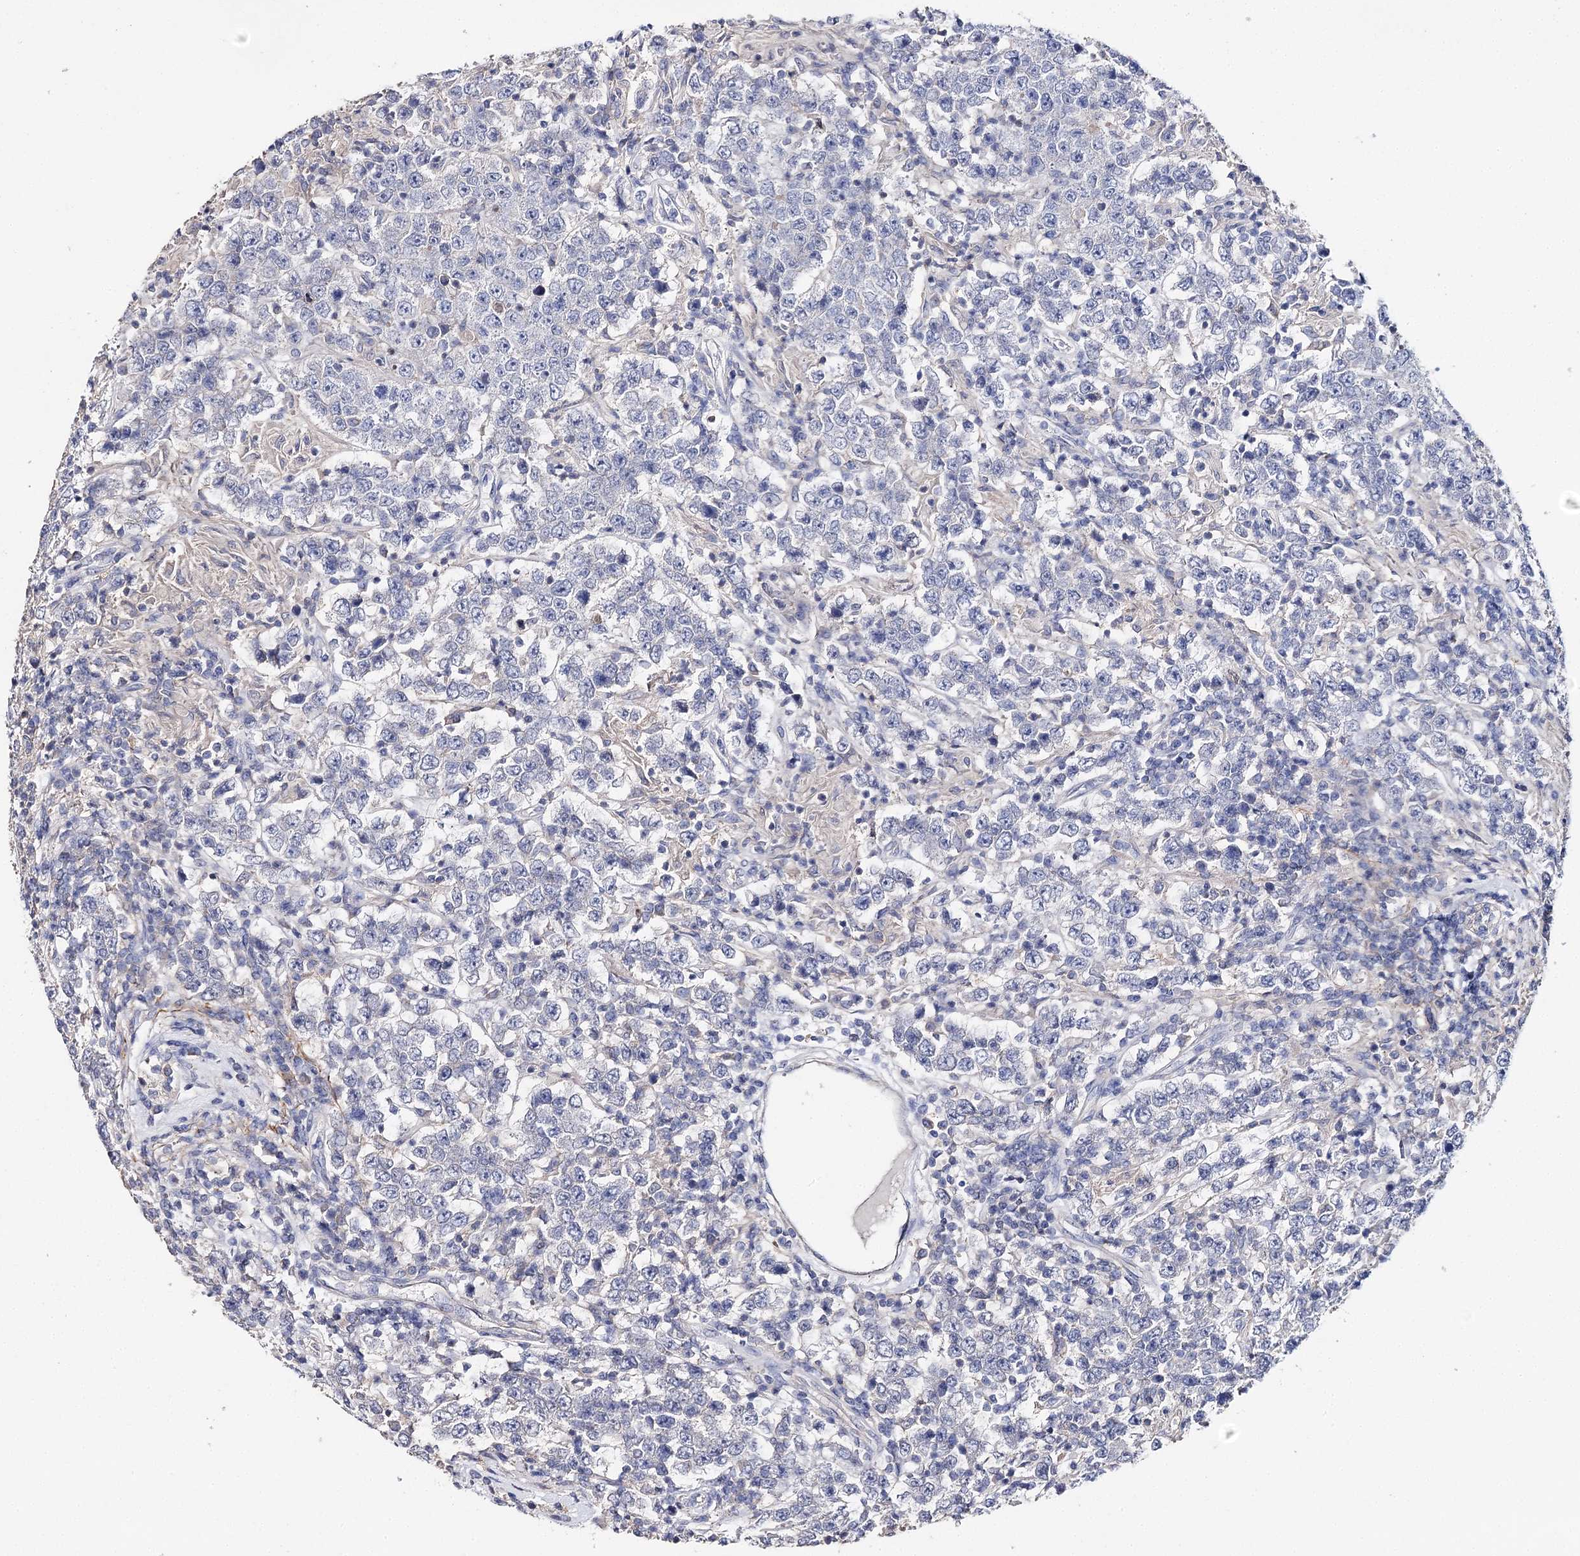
{"staining": {"intensity": "negative", "quantity": "none", "location": "none"}, "tissue": "testis cancer", "cell_type": "Tumor cells", "image_type": "cancer", "snomed": [{"axis": "morphology", "description": "Normal tissue, NOS"}, {"axis": "morphology", "description": "Urothelial carcinoma, High grade"}, {"axis": "morphology", "description": "Seminoma, NOS"}, {"axis": "morphology", "description": "Carcinoma, Embryonal, NOS"}, {"axis": "topography", "description": "Urinary bladder"}, {"axis": "topography", "description": "Testis"}], "caption": "This is a image of immunohistochemistry staining of testis cancer (seminoma), which shows no positivity in tumor cells.", "gene": "EPYC", "patient": {"sex": "male", "age": 41}}